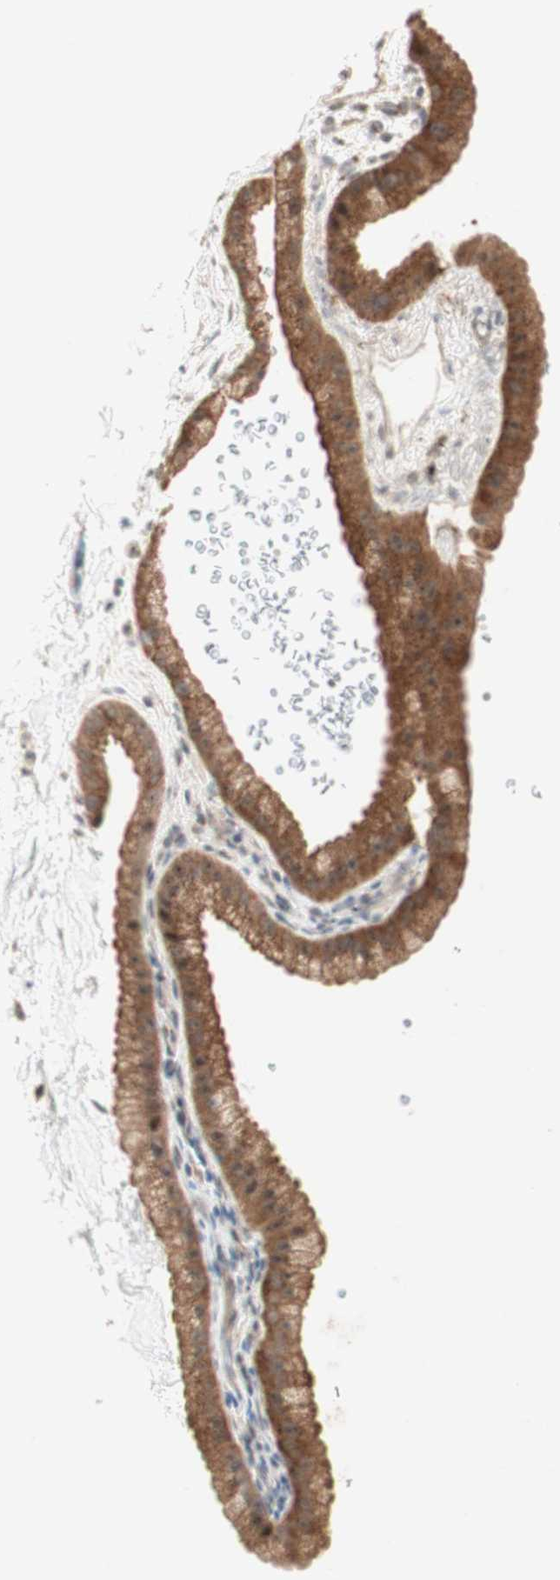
{"staining": {"intensity": "moderate", "quantity": ">75%", "location": "cytoplasmic/membranous"}, "tissue": "gallbladder", "cell_type": "Glandular cells", "image_type": "normal", "snomed": [{"axis": "morphology", "description": "Normal tissue, NOS"}, {"axis": "topography", "description": "Gallbladder"}], "caption": "There is medium levels of moderate cytoplasmic/membranous positivity in glandular cells of normal gallbladder, as demonstrated by immunohistochemical staining (brown color).", "gene": "CYLD", "patient": {"sex": "female", "age": 64}}